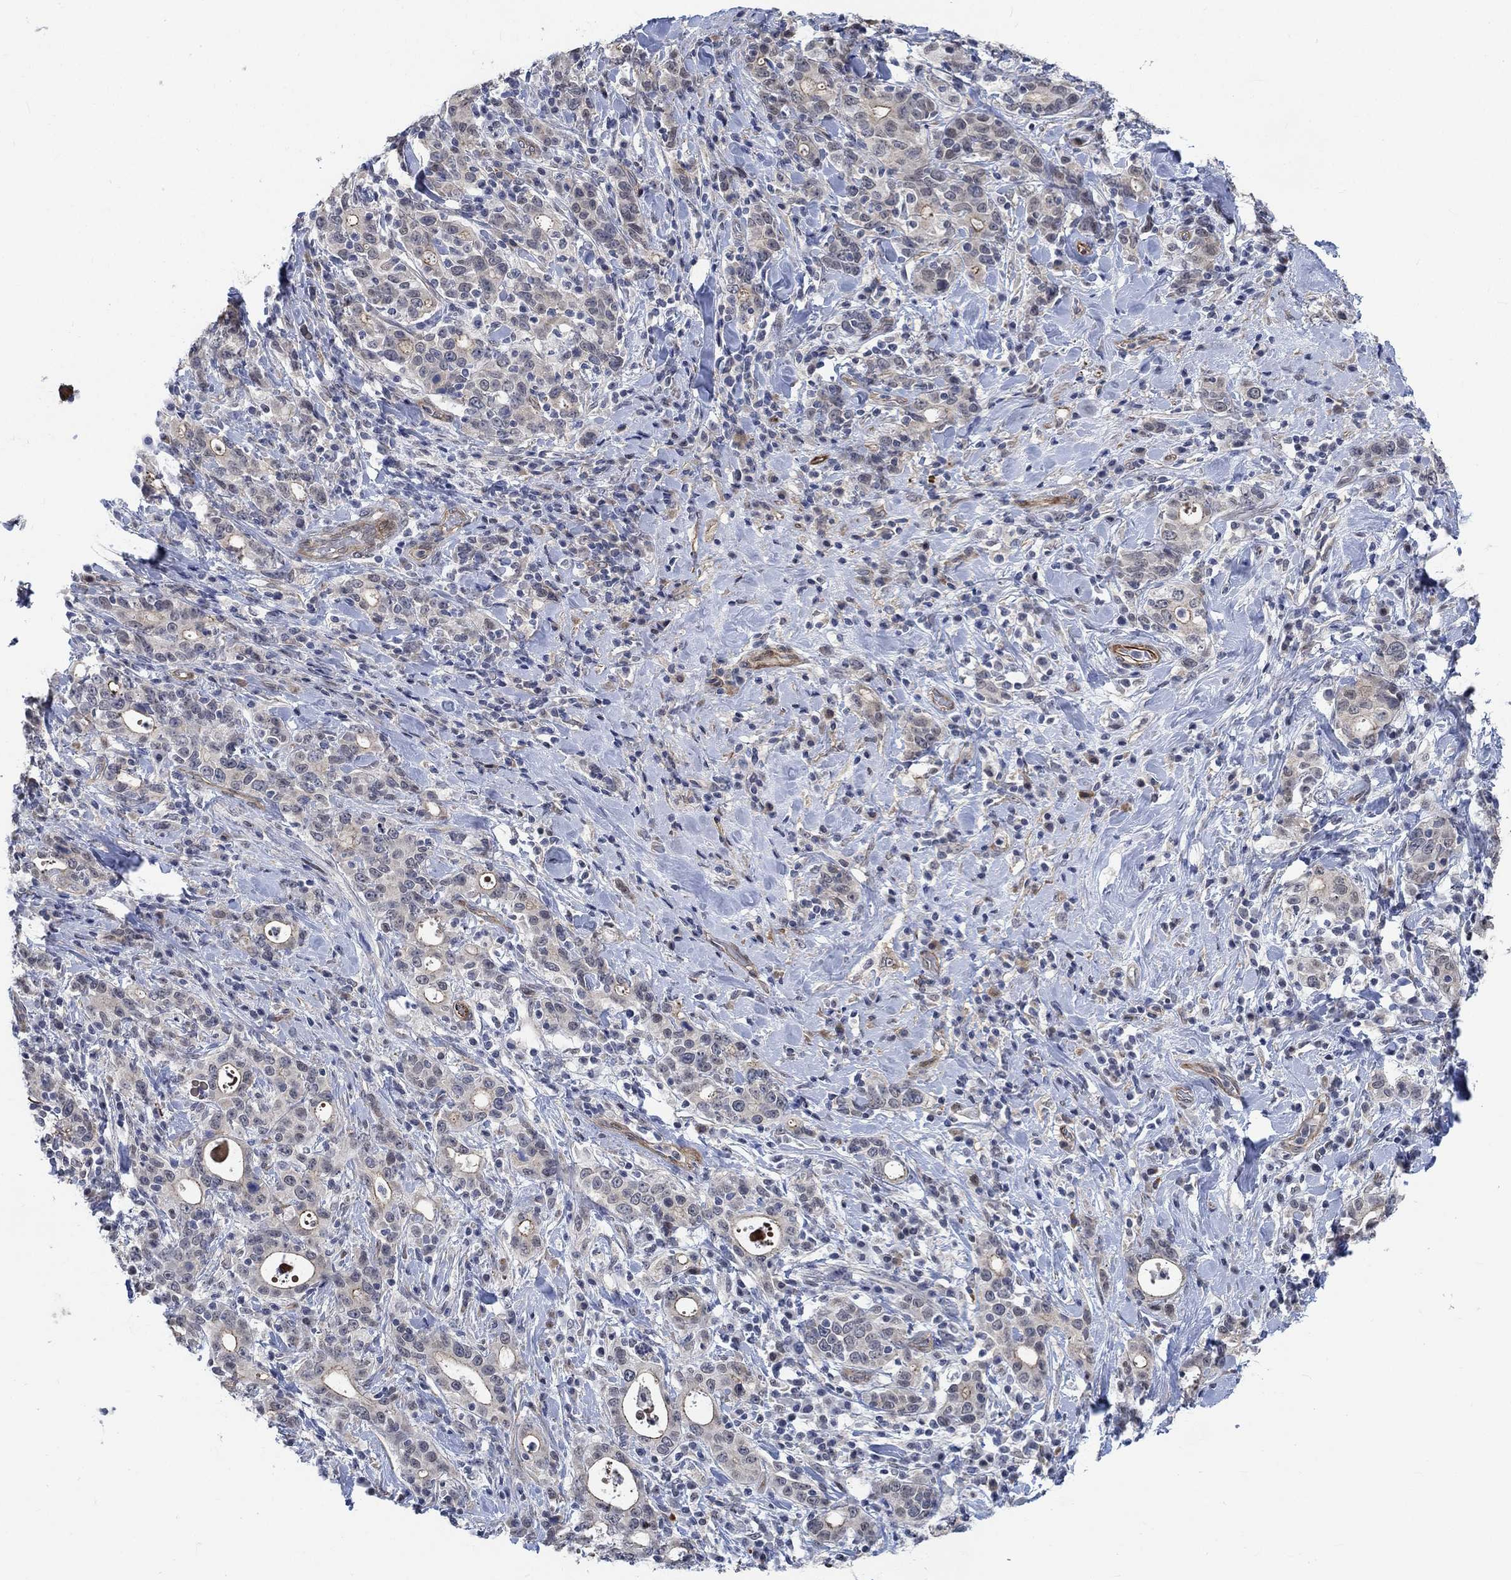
{"staining": {"intensity": "strong", "quantity": "<25%", "location": "cytoplasmic/membranous"}, "tissue": "stomach cancer", "cell_type": "Tumor cells", "image_type": "cancer", "snomed": [{"axis": "morphology", "description": "Adenocarcinoma, NOS"}, {"axis": "topography", "description": "Stomach"}], "caption": "This is an image of immunohistochemistry staining of stomach cancer (adenocarcinoma), which shows strong positivity in the cytoplasmic/membranous of tumor cells.", "gene": "KCNH8", "patient": {"sex": "male", "age": 79}}